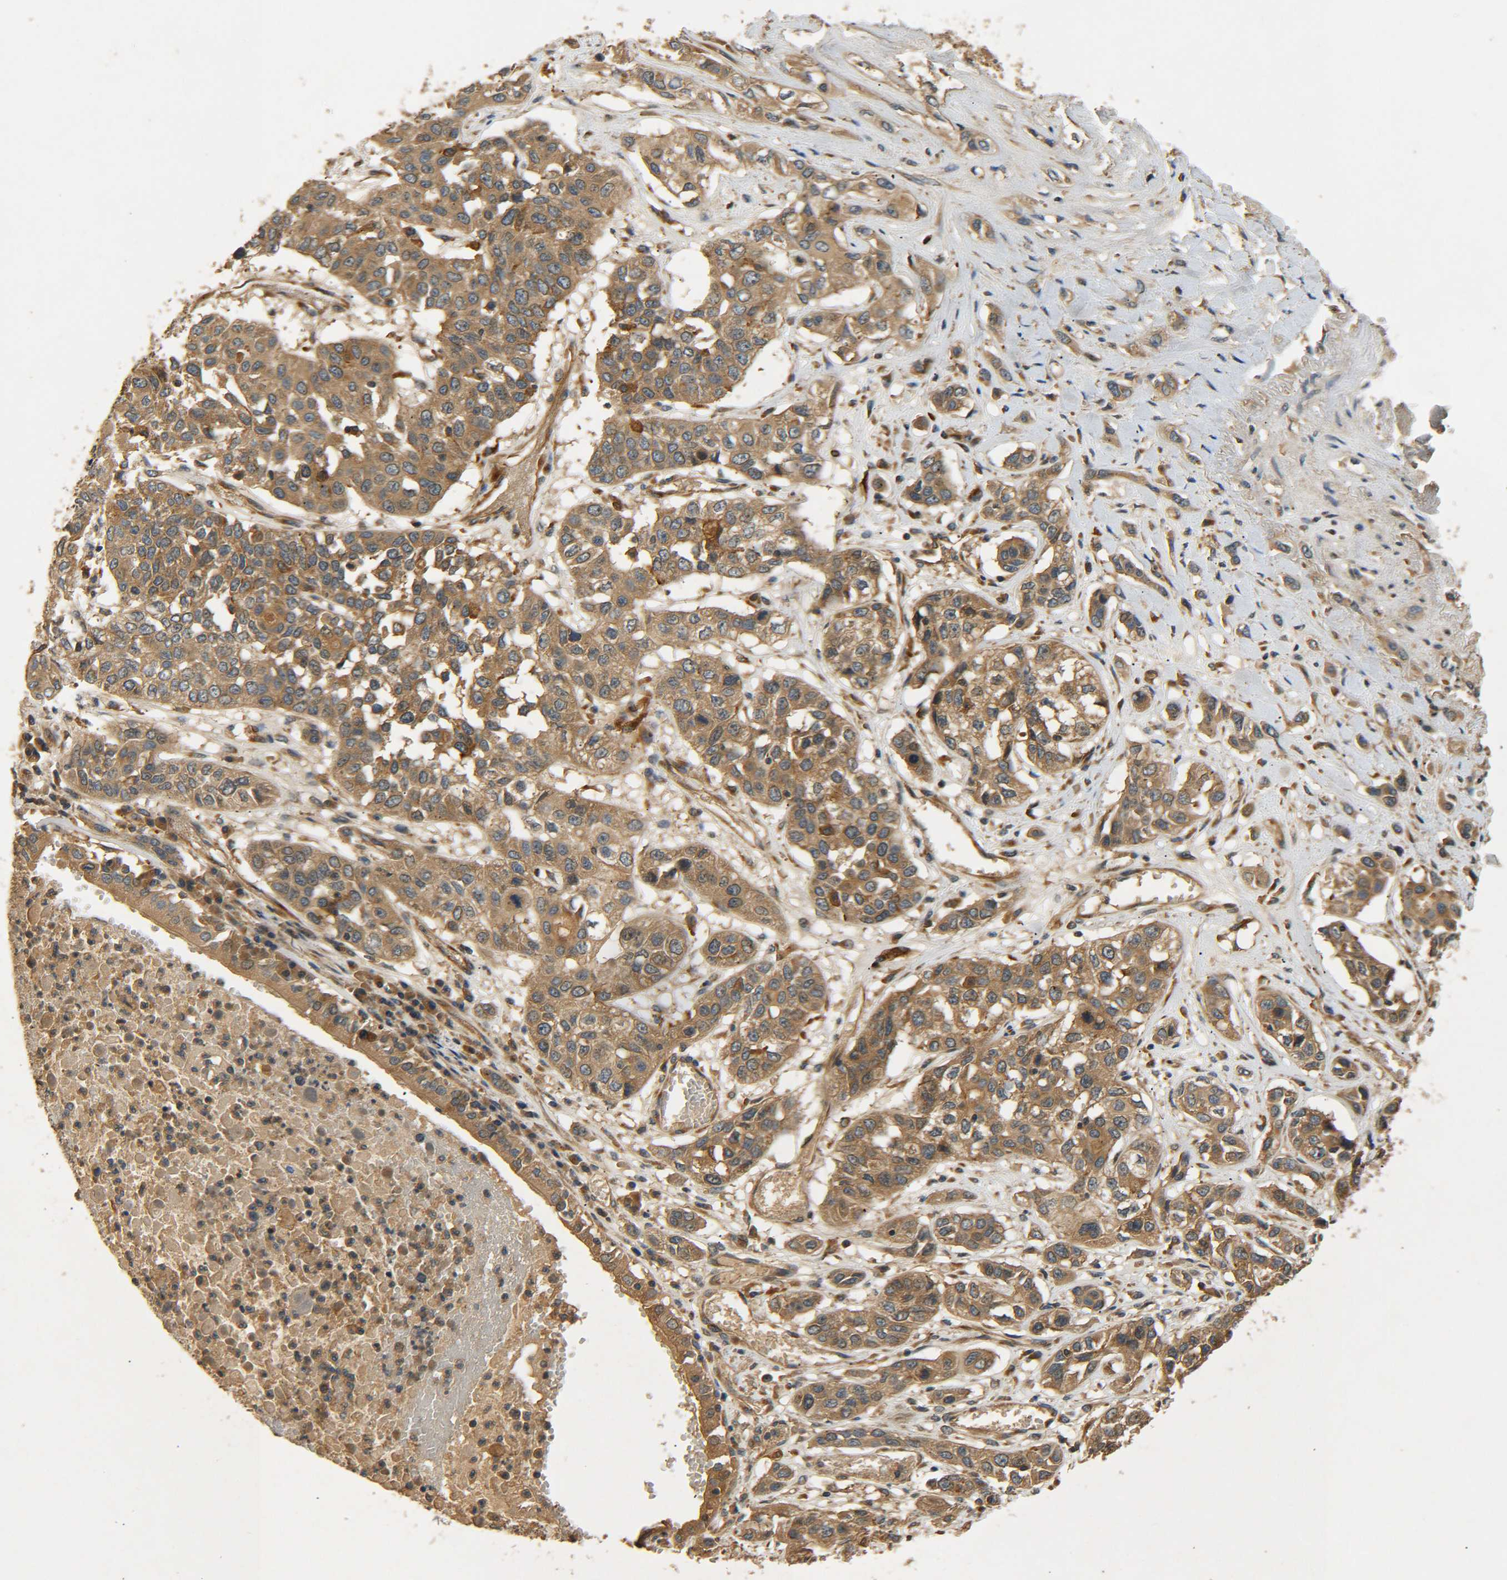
{"staining": {"intensity": "moderate", "quantity": ">75%", "location": "cytoplasmic/membranous"}, "tissue": "lung cancer", "cell_type": "Tumor cells", "image_type": "cancer", "snomed": [{"axis": "morphology", "description": "Squamous cell carcinoma, NOS"}, {"axis": "topography", "description": "Lung"}], "caption": "The micrograph exhibits immunohistochemical staining of lung cancer (squamous cell carcinoma). There is moderate cytoplasmic/membranous expression is seen in about >75% of tumor cells. (IHC, brightfield microscopy, high magnification).", "gene": "LRCH3", "patient": {"sex": "male", "age": 71}}